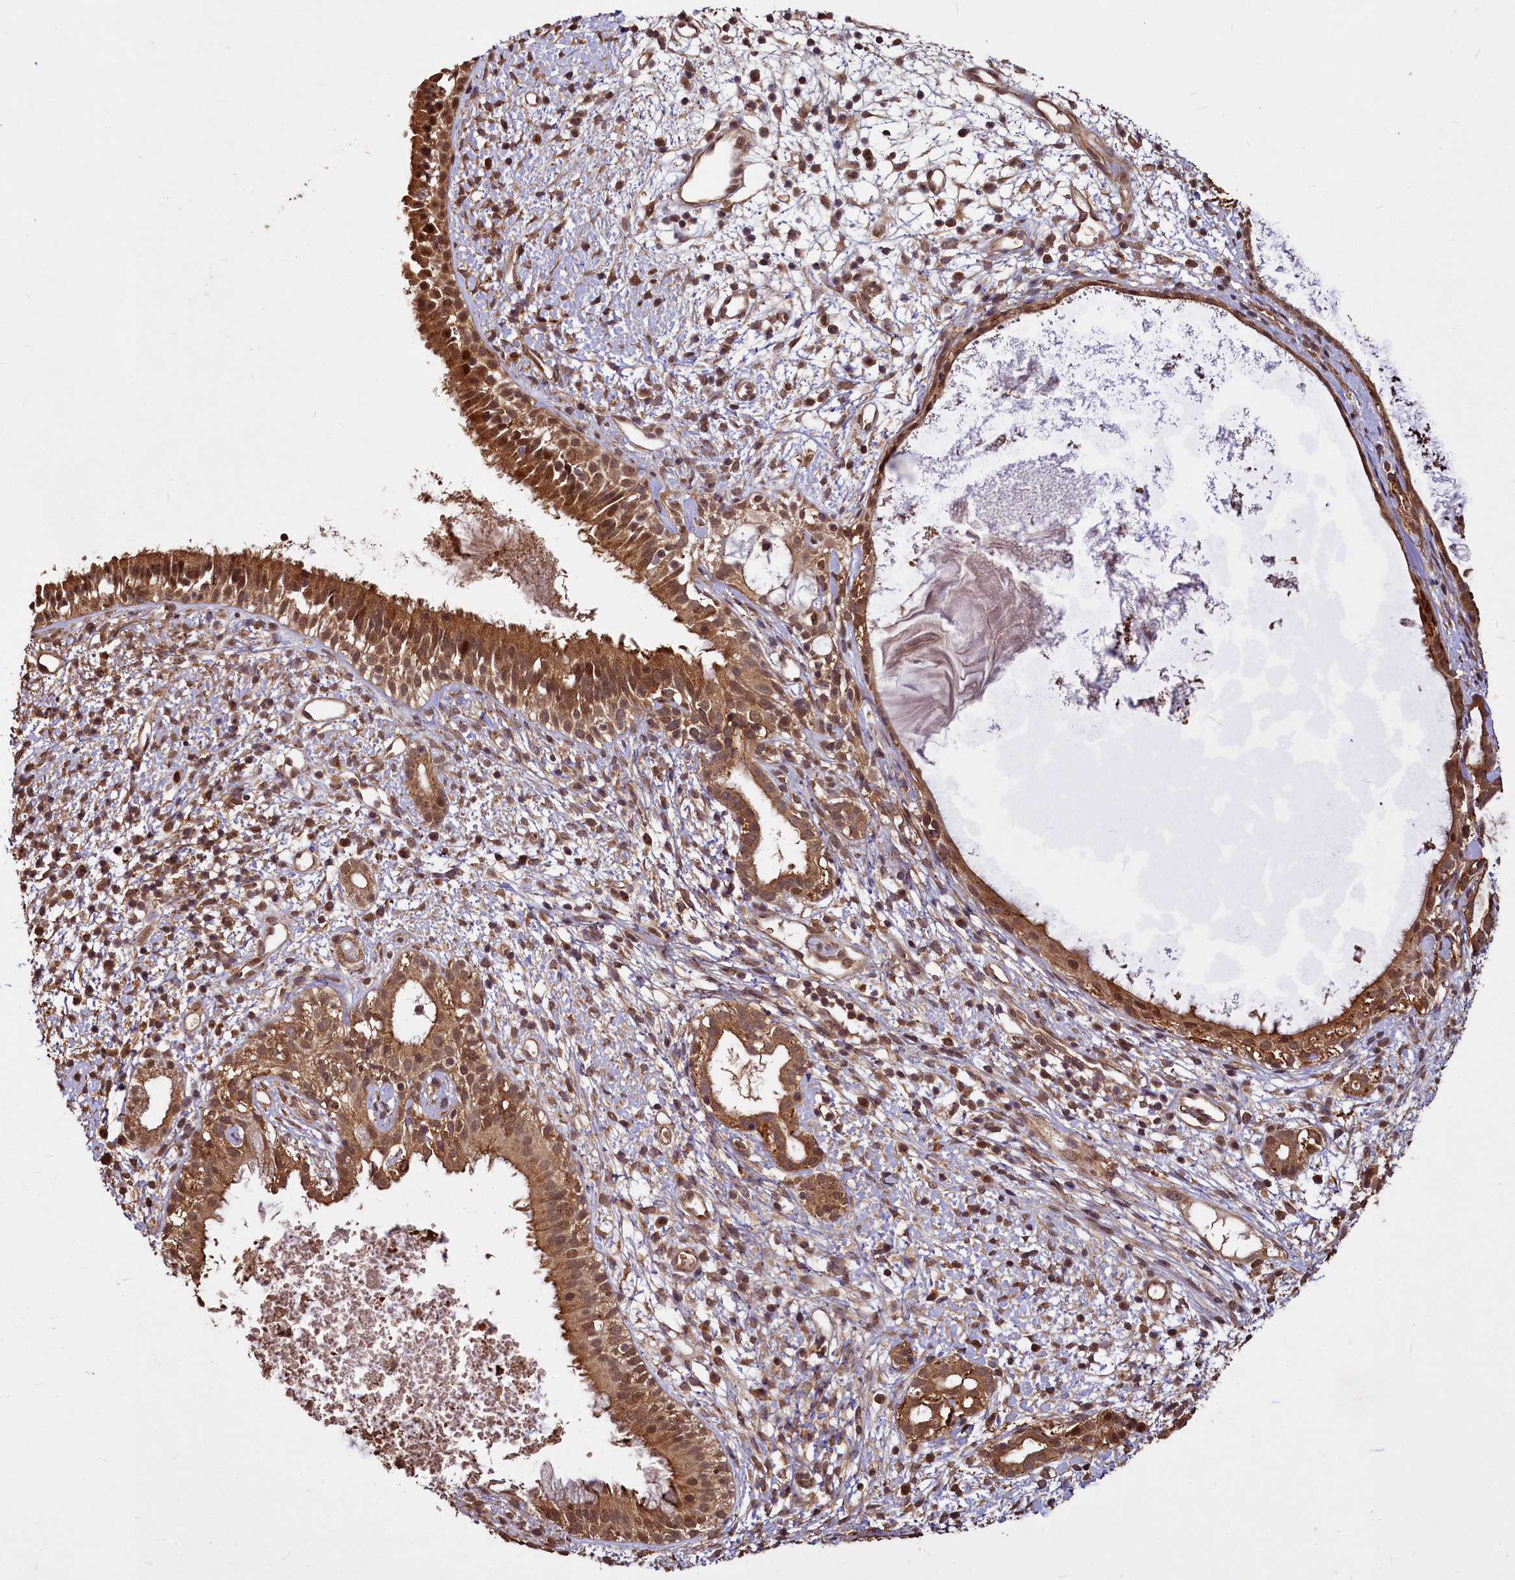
{"staining": {"intensity": "moderate", "quantity": ">75%", "location": "cytoplasmic/membranous,nuclear"}, "tissue": "nasopharynx", "cell_type": "Respiratory epithelial cells", "image_type": "normal", "snomed": [{"axis": "morphology", "description": "Normal tissue, NOS"}, {"axis": "topography", "description": "Nasopharynx"}], "caption": "This micrograph demonstrates IHC staining of normal nasopharynx, with medium moderate cytoplasmic/membranous,nuclear expression in about >75% of respiratory epithelial cells.", "gene": "VPS51", "patient": {"sex": "male", "age": 22}}